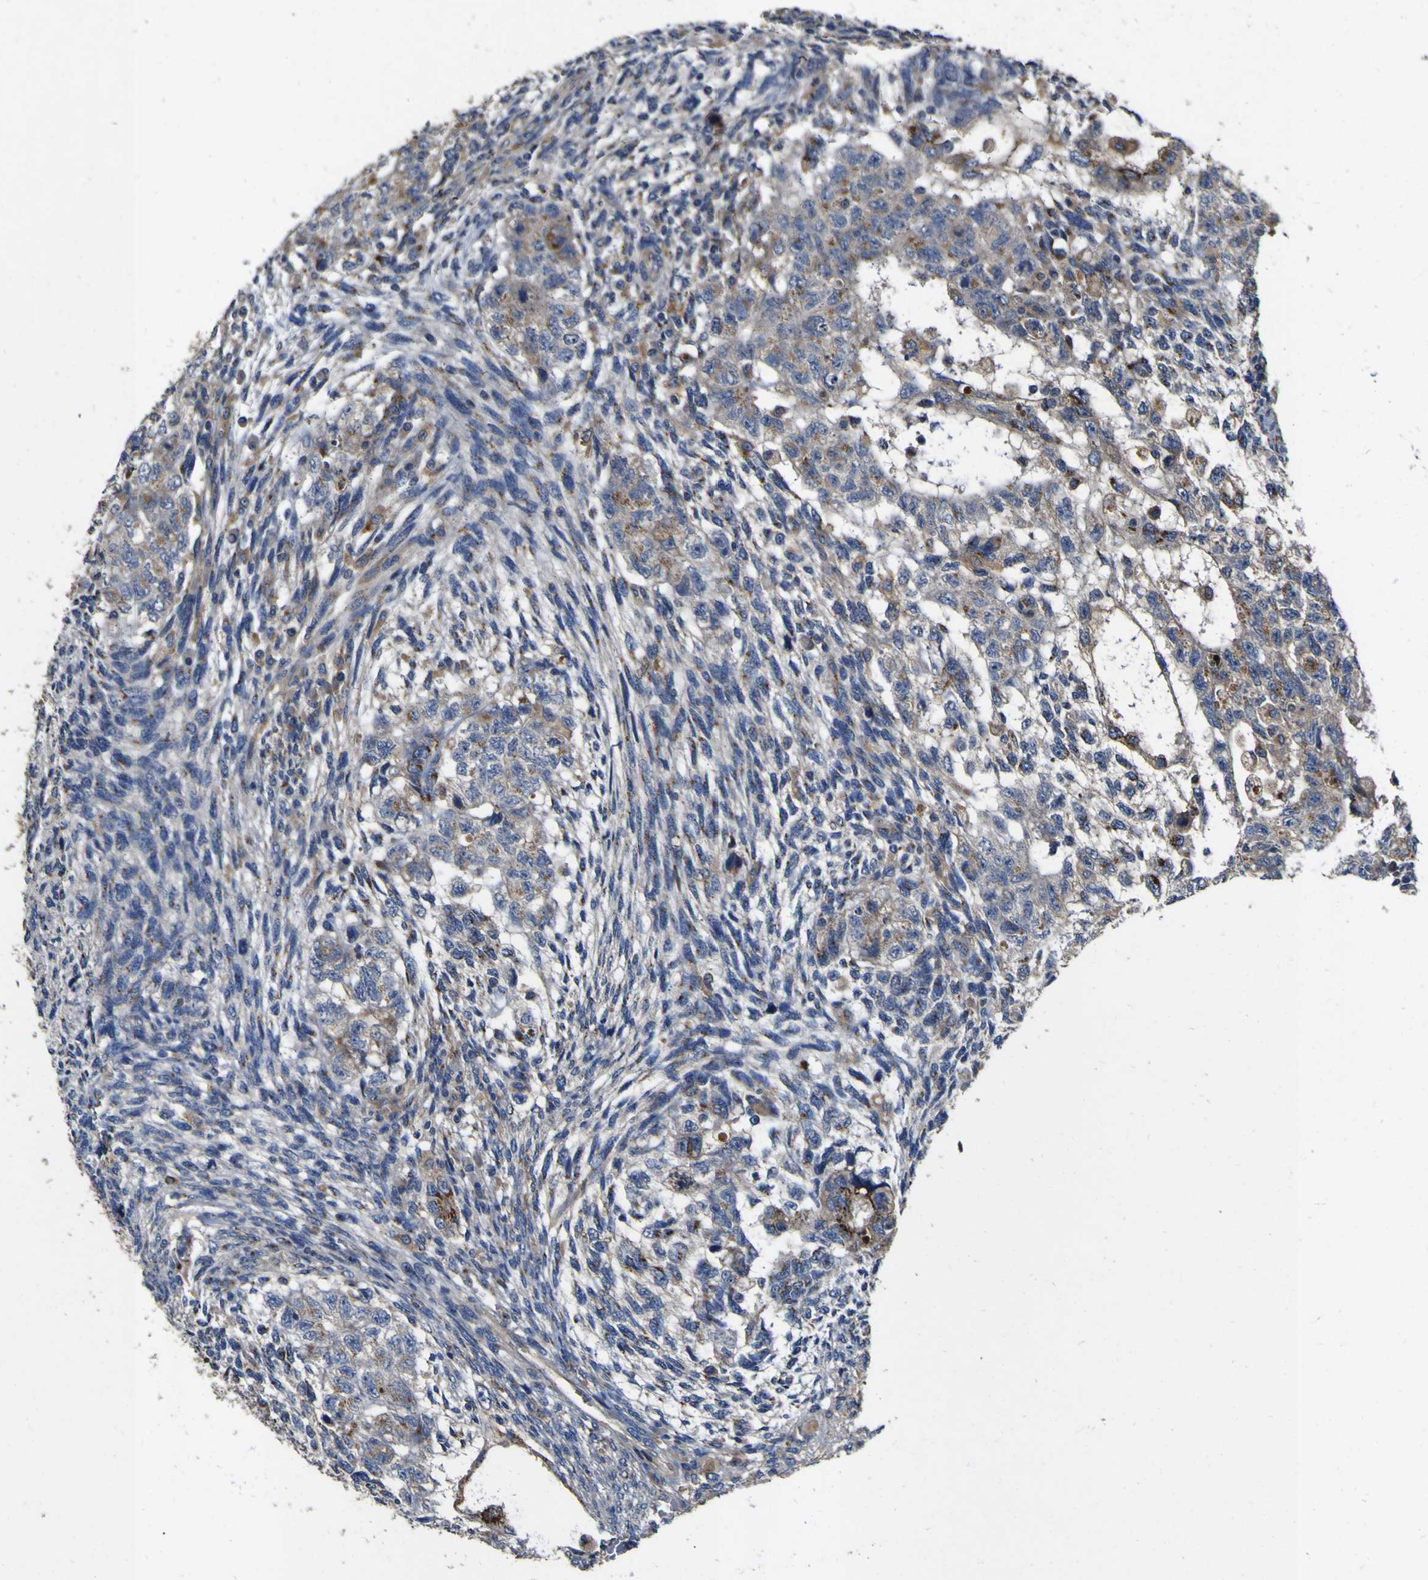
{"staining": {"intensity": "moderate", "quantity": ">75%", "location": "cytoplasmic/membranous"}, "tissue": "testis cancer", "cell_type": "Tumor cells", "image_type": "cancer", "snomed": [{"axis": "morphology", "description": "Normal tissue, NOS"}, {"axis": "morphology", "description": "Carcinoma, Embryonal, NOS"}, {"axis": "topography", "description": "Testis"}], "caption": "Brown immunohistochemical staining in human testis cancer reveals moderate cytoplasmic/membranous expression in approximately >75% of tumor cells.", "gene": "COA1", "patient": {"sex": "male", "age": 36}}